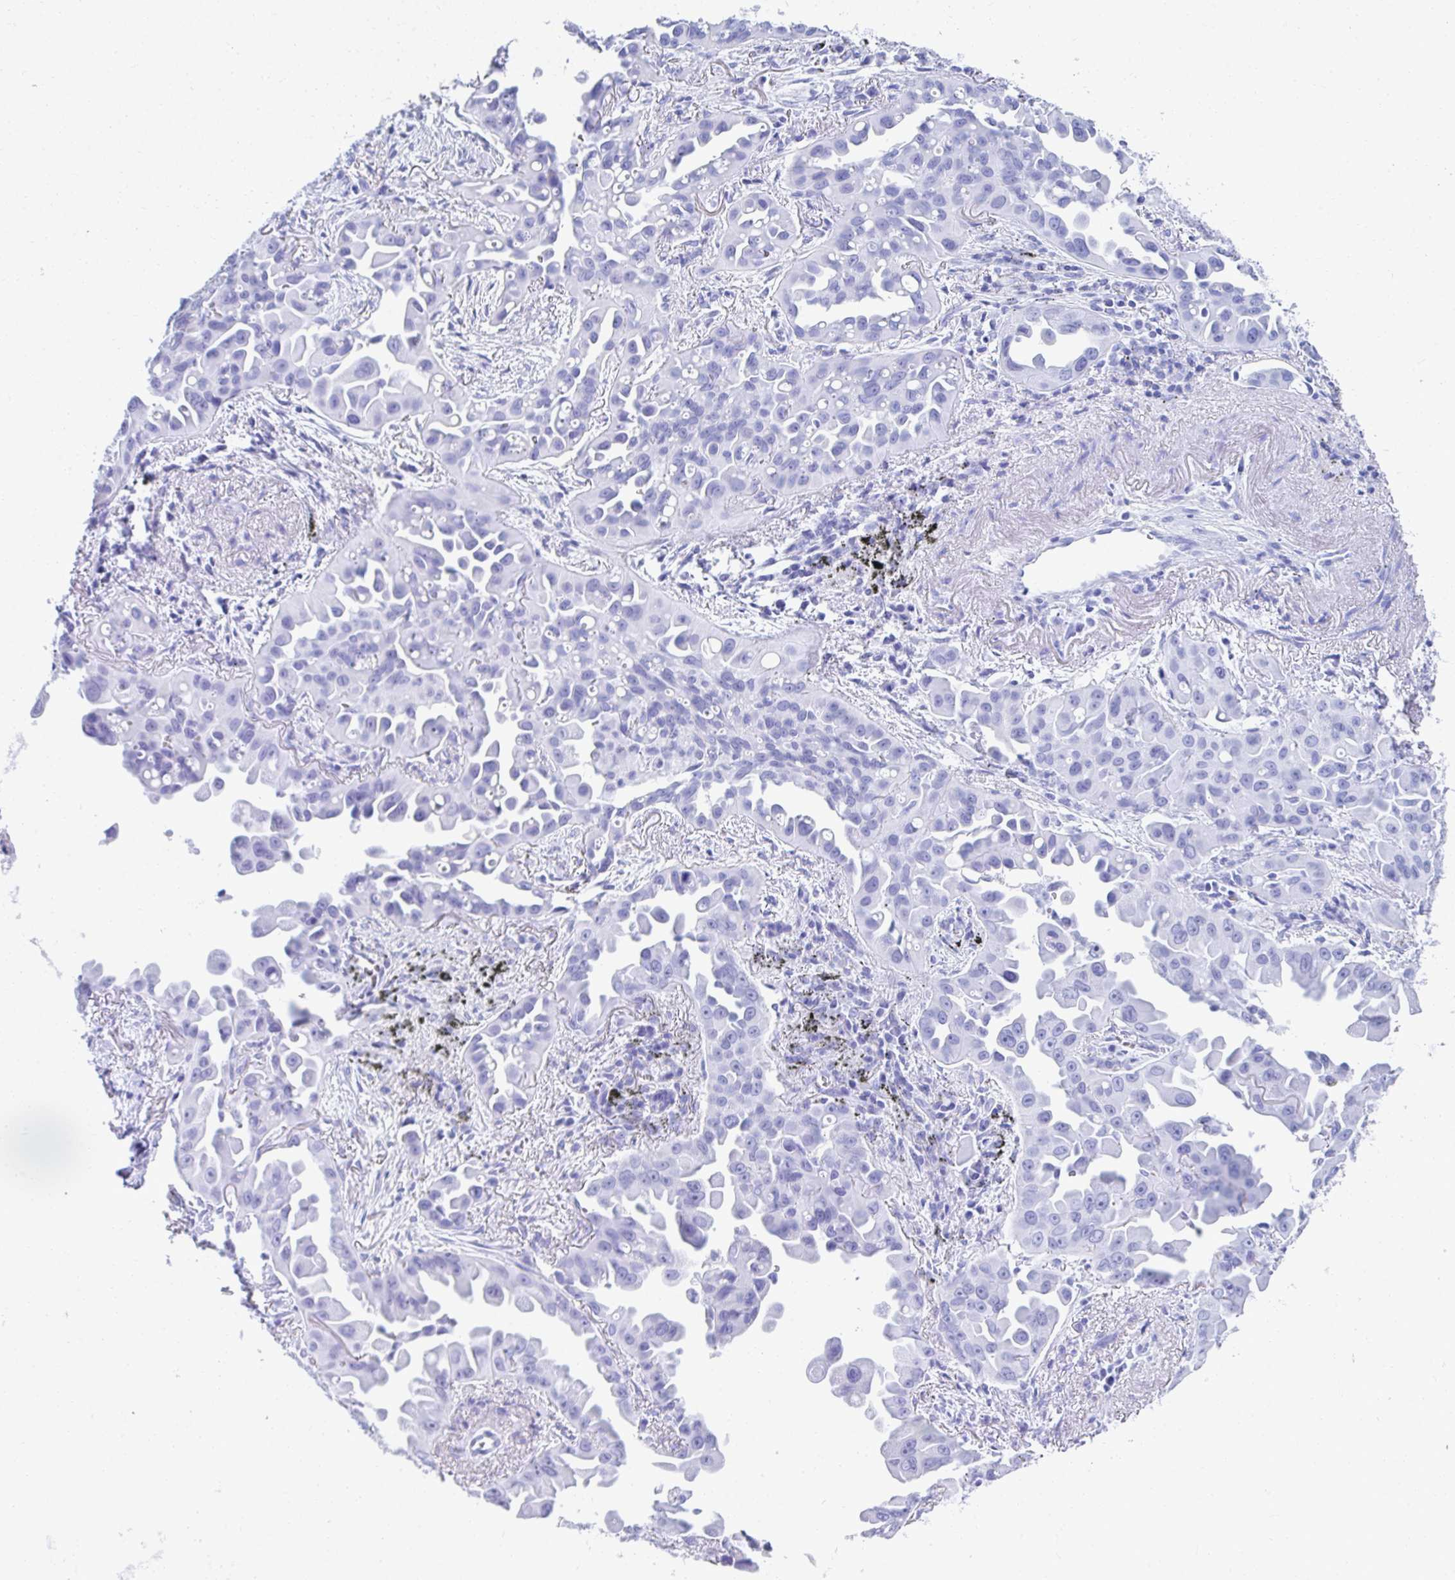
{"staining": {"intensity": "negative", "quantity": "none", "location": "none"}, "tissue": "lung cancer", "cell_type": "Tumor cells", "image_type": "cancer", "snomed": [{"axis": "morphology", "description": "Adenocarcinoma, NOS"}, {"axis": "topography", "description": "Lung"}], "caption": "Immunohistochemical staining of lung adenocarcinoma reveals no significant positivity in tumor cells.", "gene": "CD7", "patient": {"sex": "male", "age": 68}}